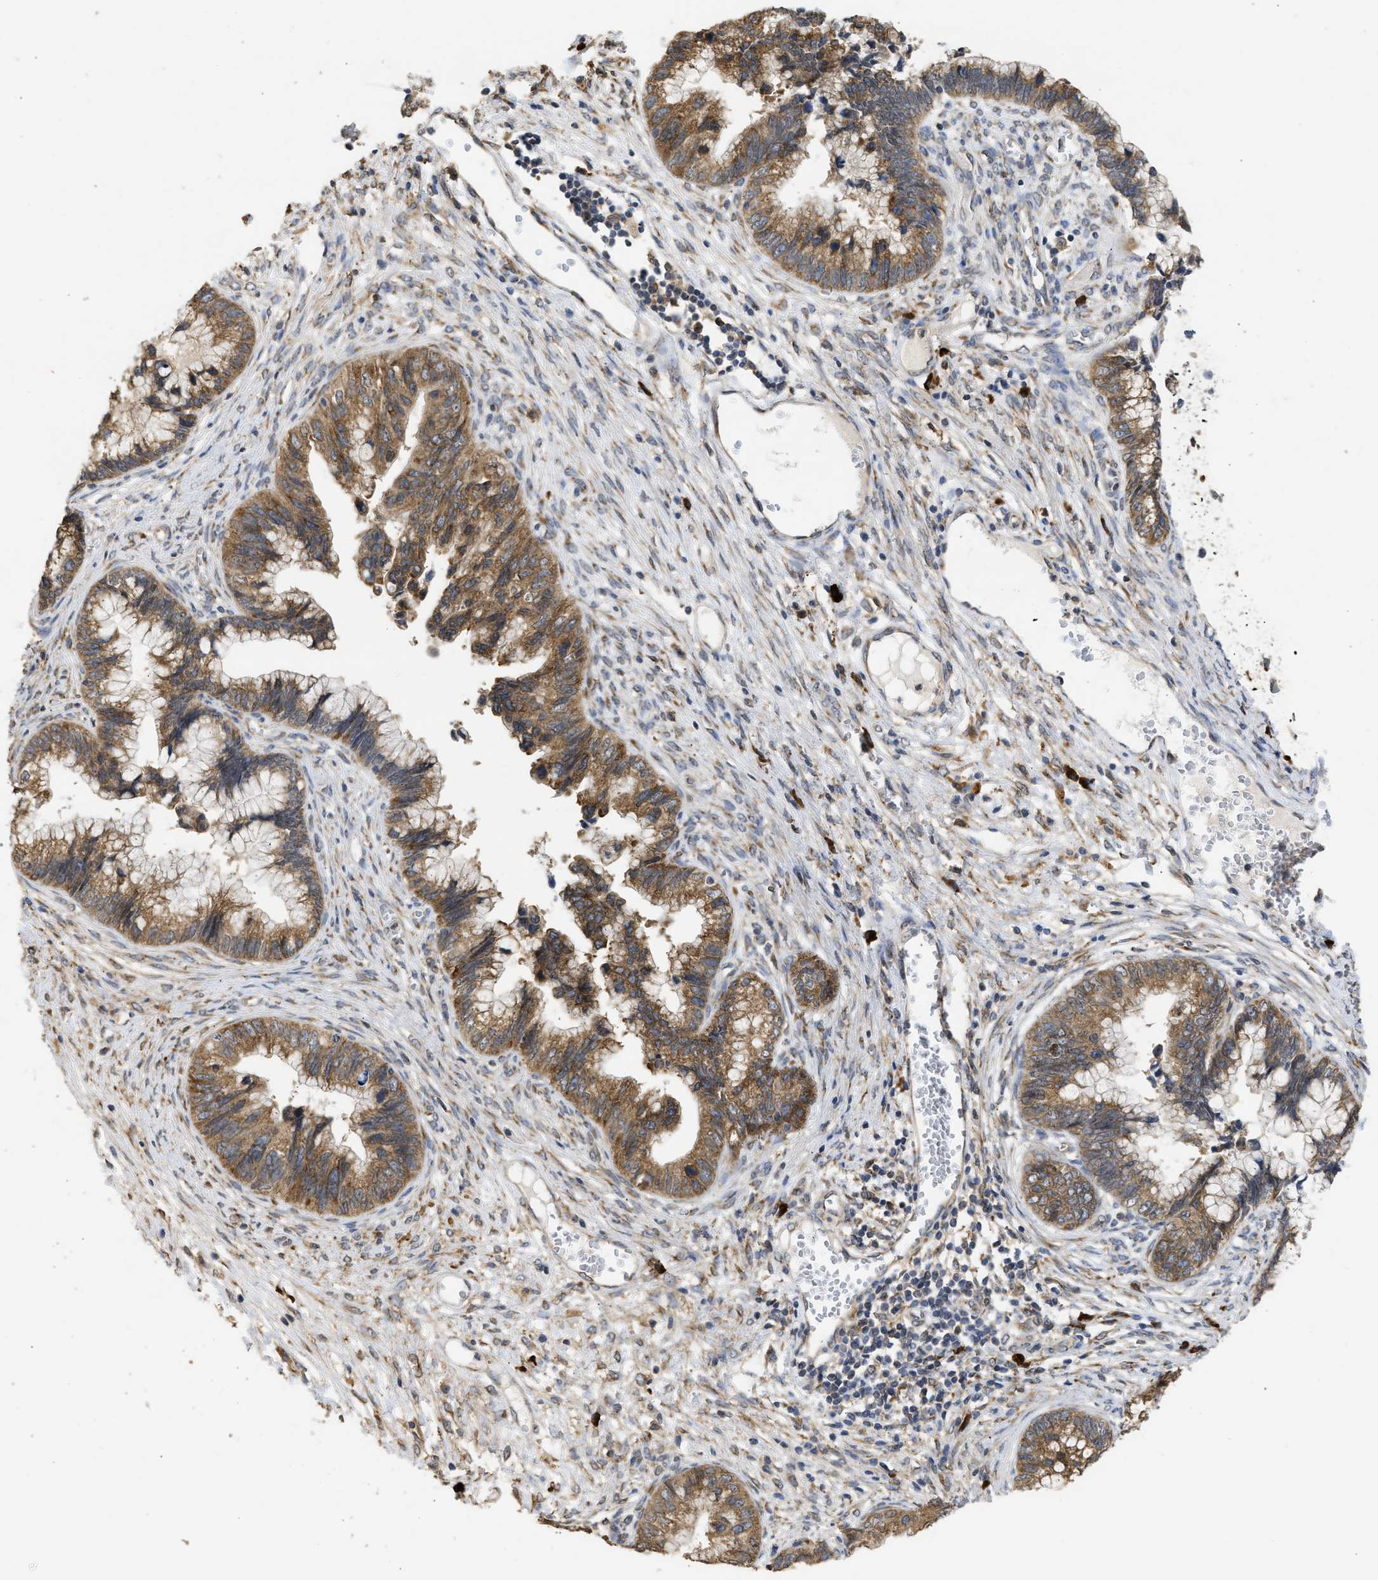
{"staining": {"intensity": "moderate", "quantity": ">75%", "location": "cytoplasmic/membranous"}, "tissue": "cervical cancer", "cell_type": "Tumor cells", "image_type": "cancer", "snomed": [{"axis": "morphology", "description": "Adenocarcinoma, NOS"}, {"axis": "topography", "description": "Cervix"}], "caption": "Moderate cytoplasmic/membranous positivity for a protein is appreciated in about >75% of tumor cells of cervical adenocarcinoma using immunohistochemistry.", "gene": "DNAJC1", "patient": {"sex": "female", "age": 44}}